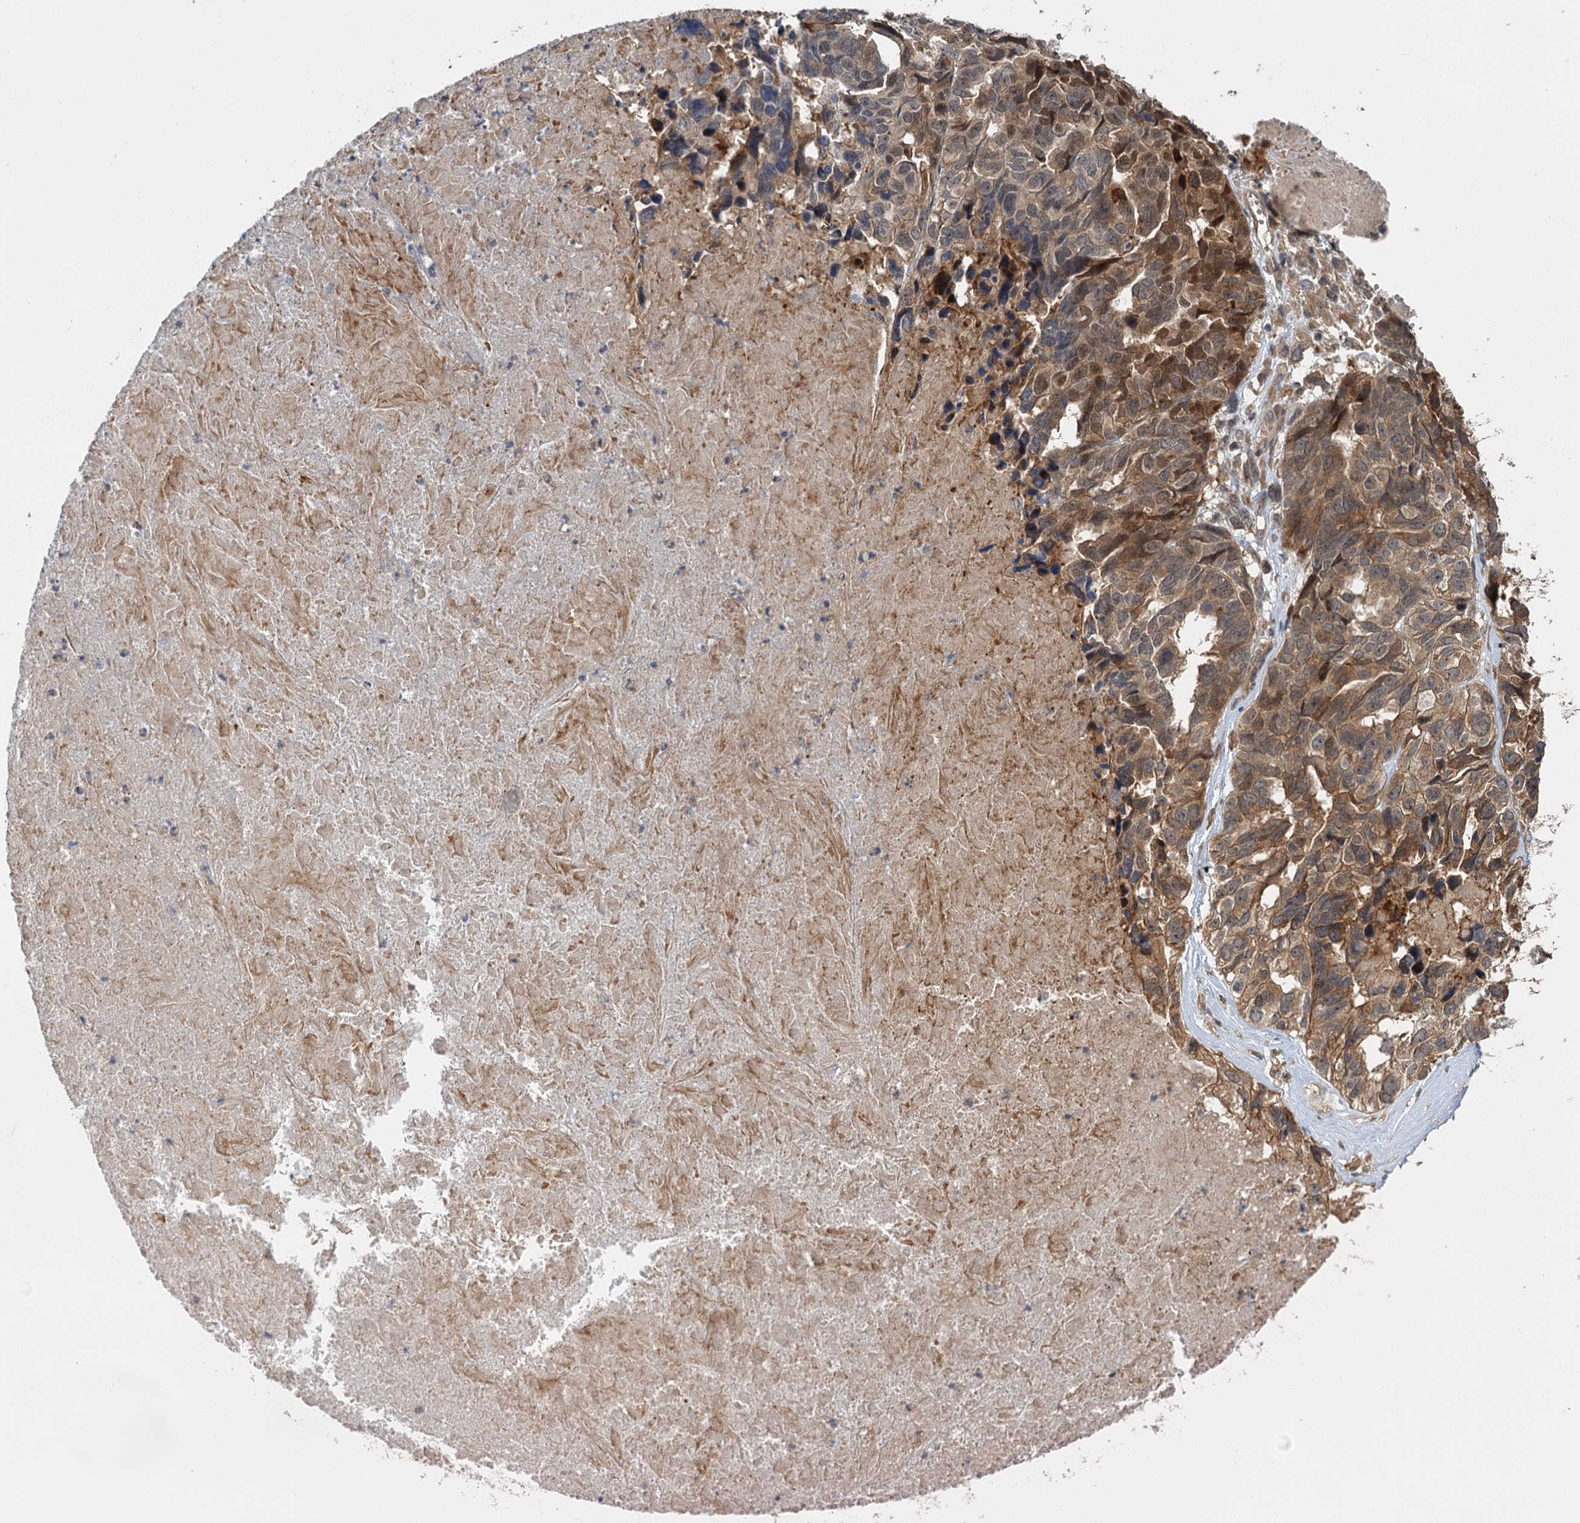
{"staining": {"intensity": "moderate", "quantity": "25%-75%", "location": "cytoplasmic/membranous,nuclear"}, "tissue": "ovarian cancer", "cell_type": "Tumor cells", "image_type": "cancer", "snomed": [{"axis": "morphology", "description": "Cystadenocarcinoma, serous, NOS"}, {"axis": "topography", "description": "Ovary"}], "caption": "Ovarian cancer (serous cystadenocarcinoma) stained for a protein (brown) demonstrates moderate cytoplasmic/membranous and nuclear positive positivity in approximately 25%-75% of tumor cells.", "gene": "KANSL2", "patient": {"sex": "female", "age": 79}}